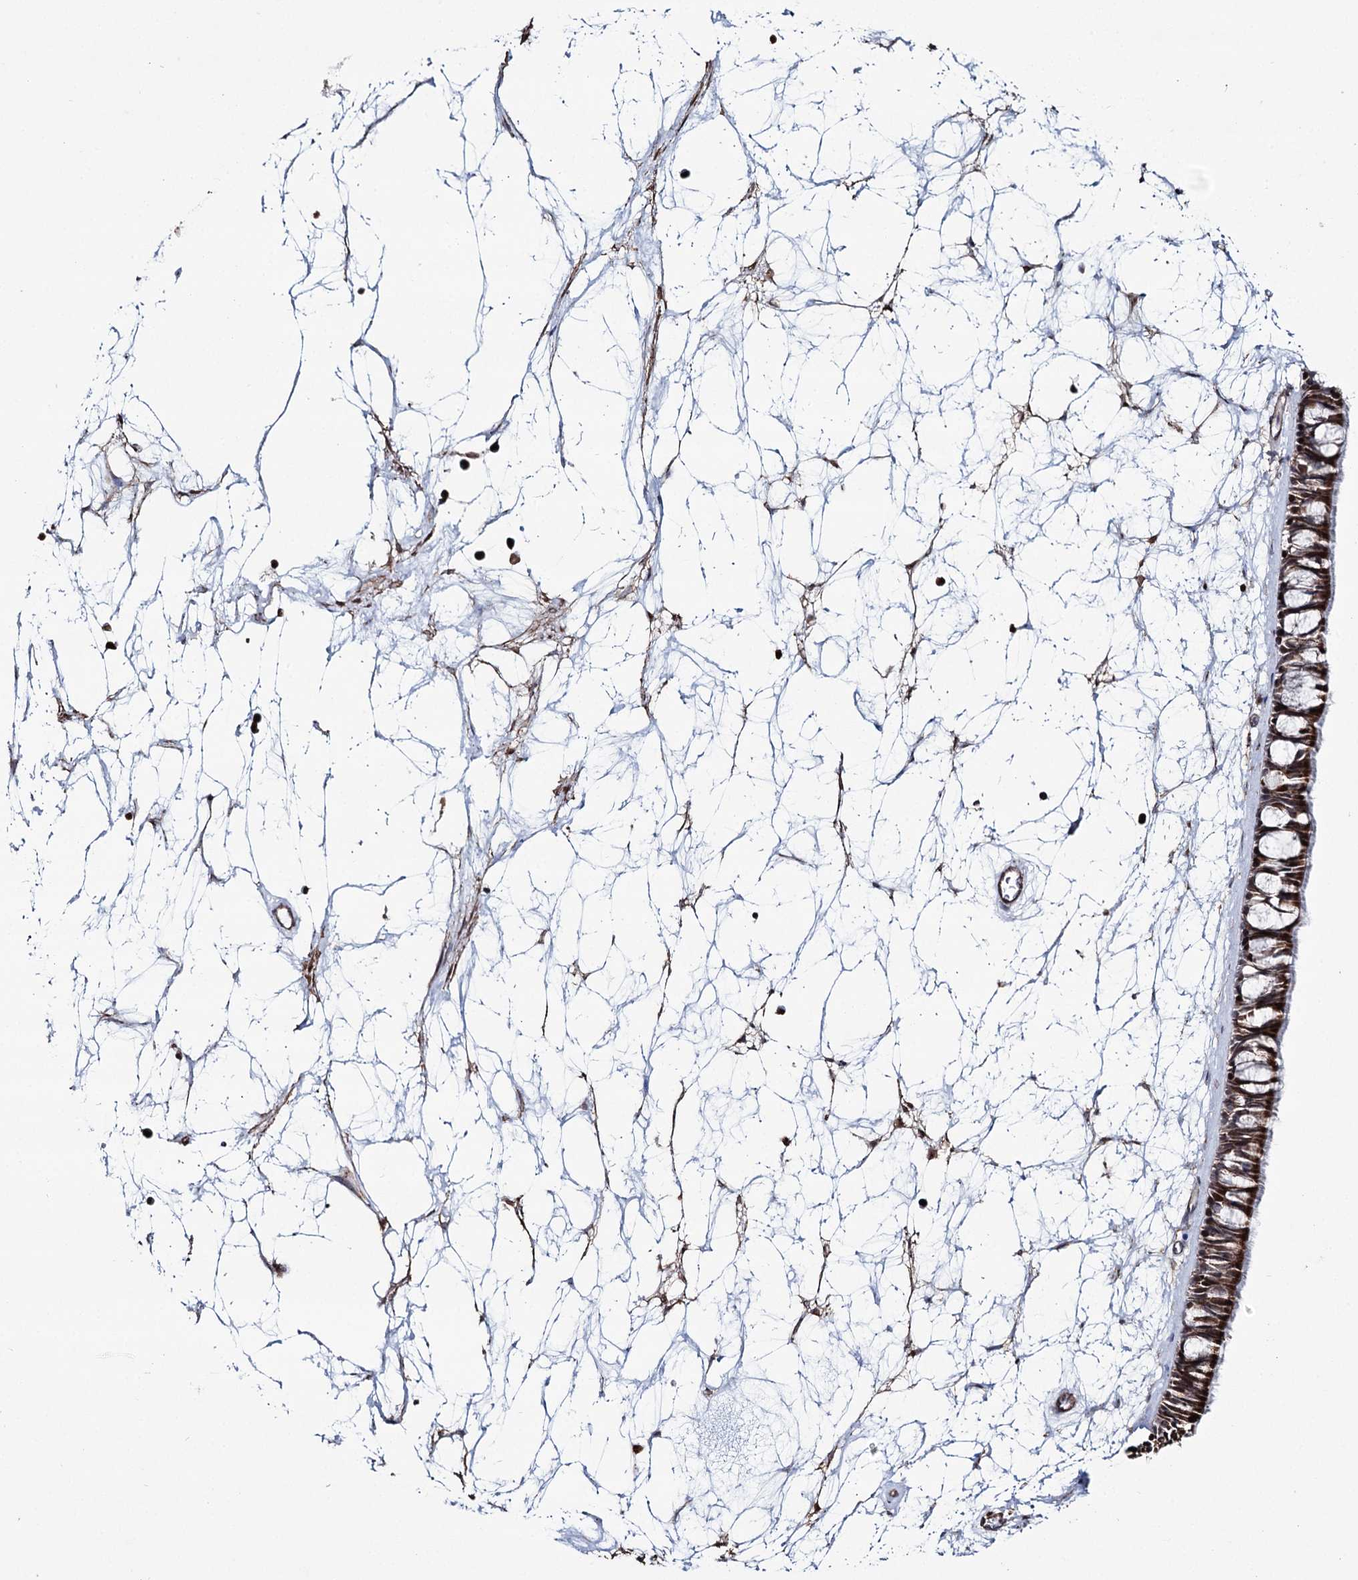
{"staining": {"intensity": "strong", "quantity": ">75%", "location": "cytoplasmic/membranous,nuclear"}, "tissue": "nasopharynx", "cell_type": "Respiratory epithelial cells", "image_type": "normal", "snomed": [{"axis": "morphology", "description": "Normal tissue, NOS"}, {"axis": "topography", "description": "Nasopharynx"}], "caption": "This is a photomicrograph of immunohistochemistry (IHC) staining of normal nasopharynx, which shows strong expression in the cytoplasmic/membranous,nuclear of respiratory epithelial cells.", "gene": "PDHX", "patient": {"sex": "male", "age": 64}}